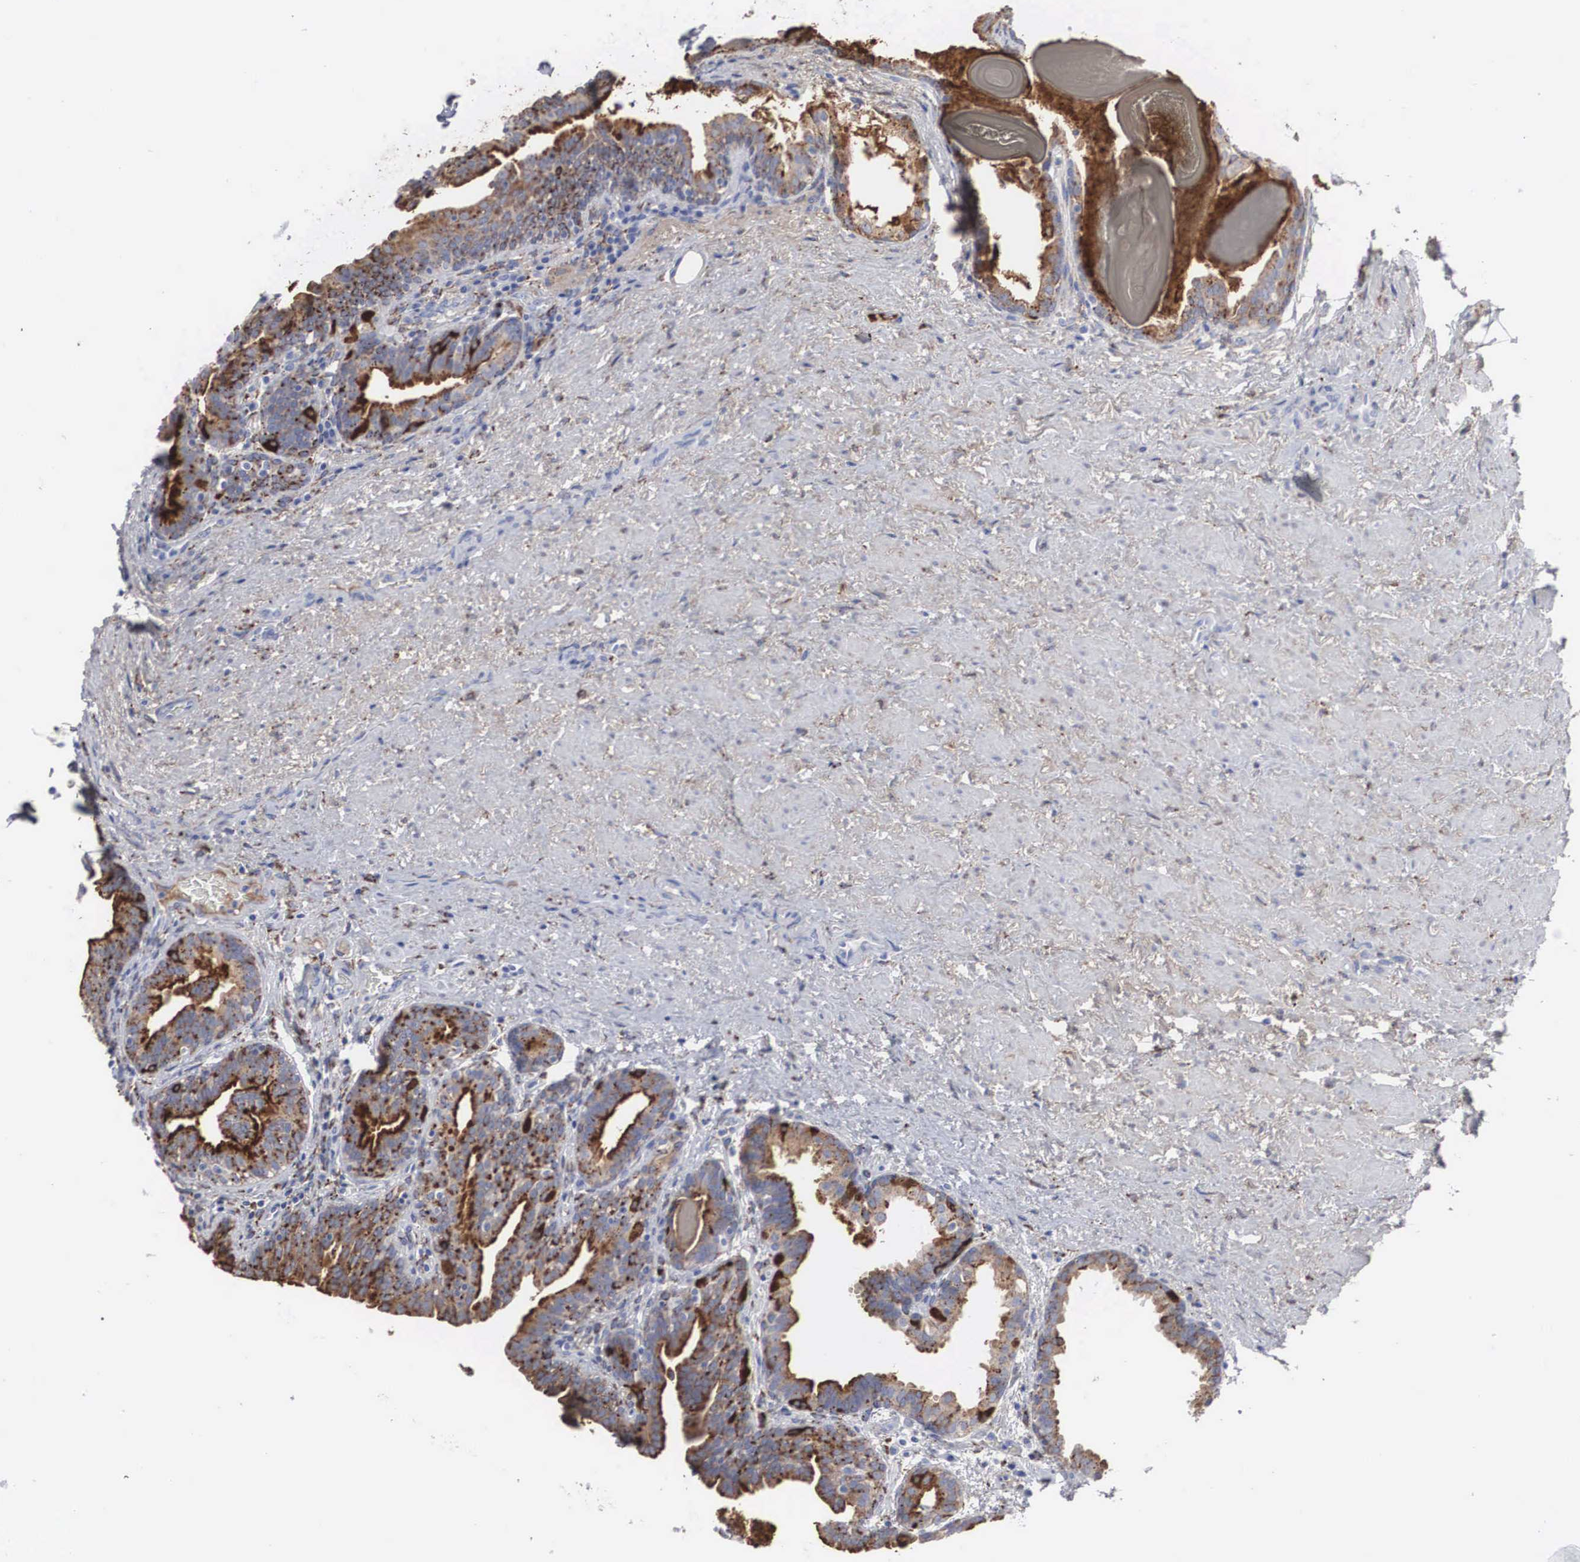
{"staining": {"intensity": "moderate", "quantity": ">75%", "location": "cytoplasmic/membranous"}, "tissue": "prostate", "cell_type": "Glandular cells", "image_type": "normal", "snomed": [{"axis": "morphology", "description": "Normal tissue, NOS"}, {"axis": "topography", "description": "Prostate"}], "caption": "High-power microscopy captured an immunohistochemistry micrograph of unremarkable prostate, revealing moderate cytoplasmic/membranous positivity in about >75% of glandular cells. The protein of interest is stained brown, and the nuclei are stained in blue (DAB (3,3'-diaminobenzidine) IHC with brightfield microscopy, high magnification).", "gene": "LGALS3BP", "patient": {"sex": "male", "age": 65}}